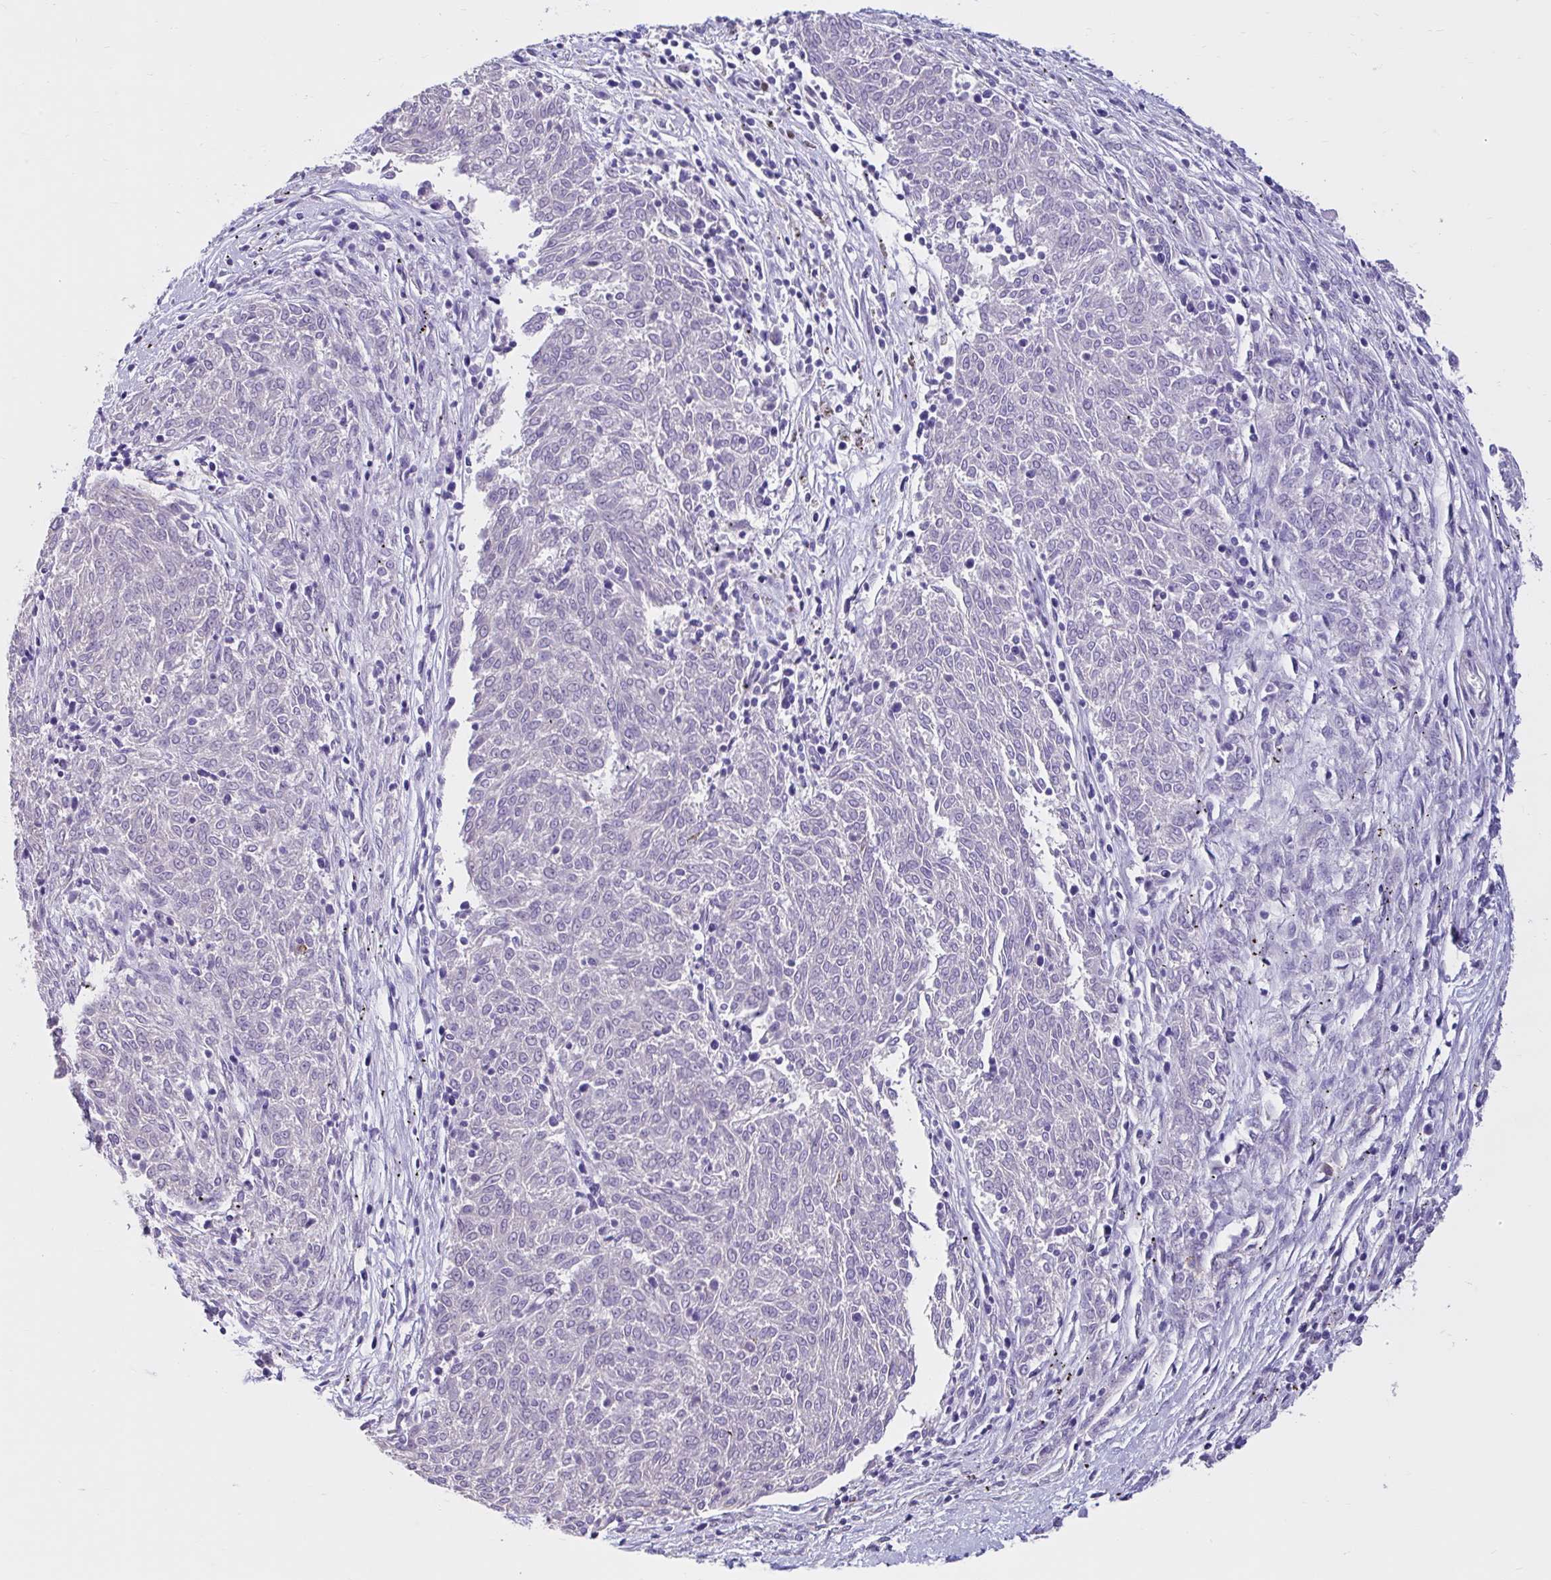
{"staining": {"intensity": "negative", "quantity": "none", "location": "none"}, "tissue": "melanoma", "cell_type": "Tumor cells", "image_type": "cancer", "snomed": [{"axis": "morphology", "description": "Malignant melanoma, NOS"}, {"axis": "topography", "description": "Skin"}], "caption": "High power microscopy micrograph of an immunohistochemistry (IHC) histopathology image of malignant melanoma, revealing no significant staining in tumor cells. The staining was performed using DAB (3,3'-diaminobenzidine) to visualize the protein expression in brown, while the nuclei were stained in blue with hematoxylin (Magnification: 20x).", "gene": "NHLH2", "patient": {"sex": "female", "age": 72}}